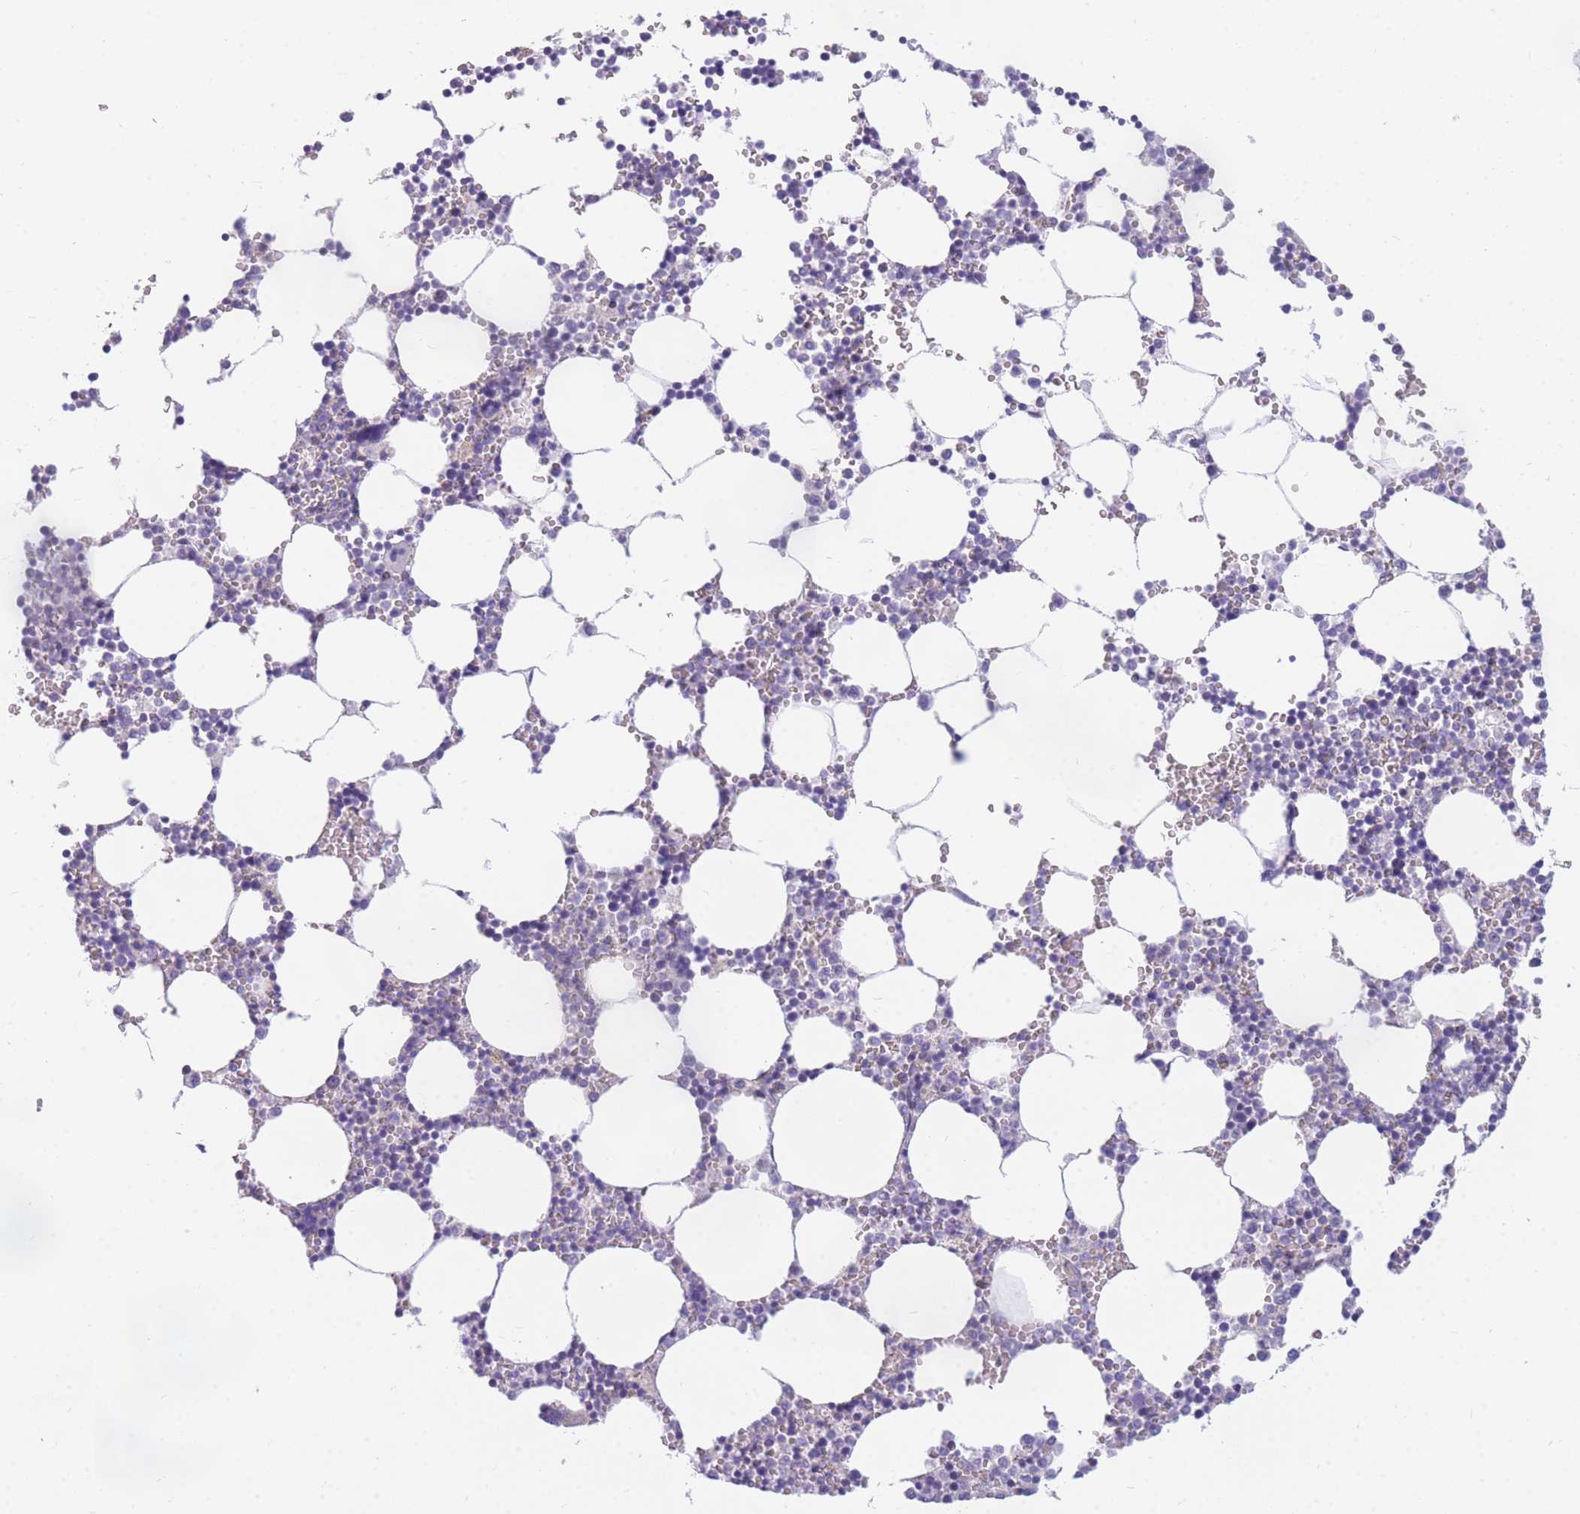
{"staining": {"intensity": "strong", "quantity": "<25%", "location": "cytoplasmic/membranous"}, "tissue": "bone marrow", "cell_type": "Hematopoietic cells", "image_type": "normal", "snomed": [{"axis": "morphology", "description": "Normal tissue, NOS"}, {"axis": "topography", "description": "Bone marrow"}], "caption": "Brown immunohistochemical staining in normal bone marrow exhibits strong cytoplasmic/membranous staining in about <25% of hematopoietic cells. Using DAB (3,3'-diaminobenzidine) (brown) and hematoxylin (blue) stains, captured at high magnification using brightfield microscopy.", "gene": "DDX49", "patient": {"sex": "female", "age": 64}}